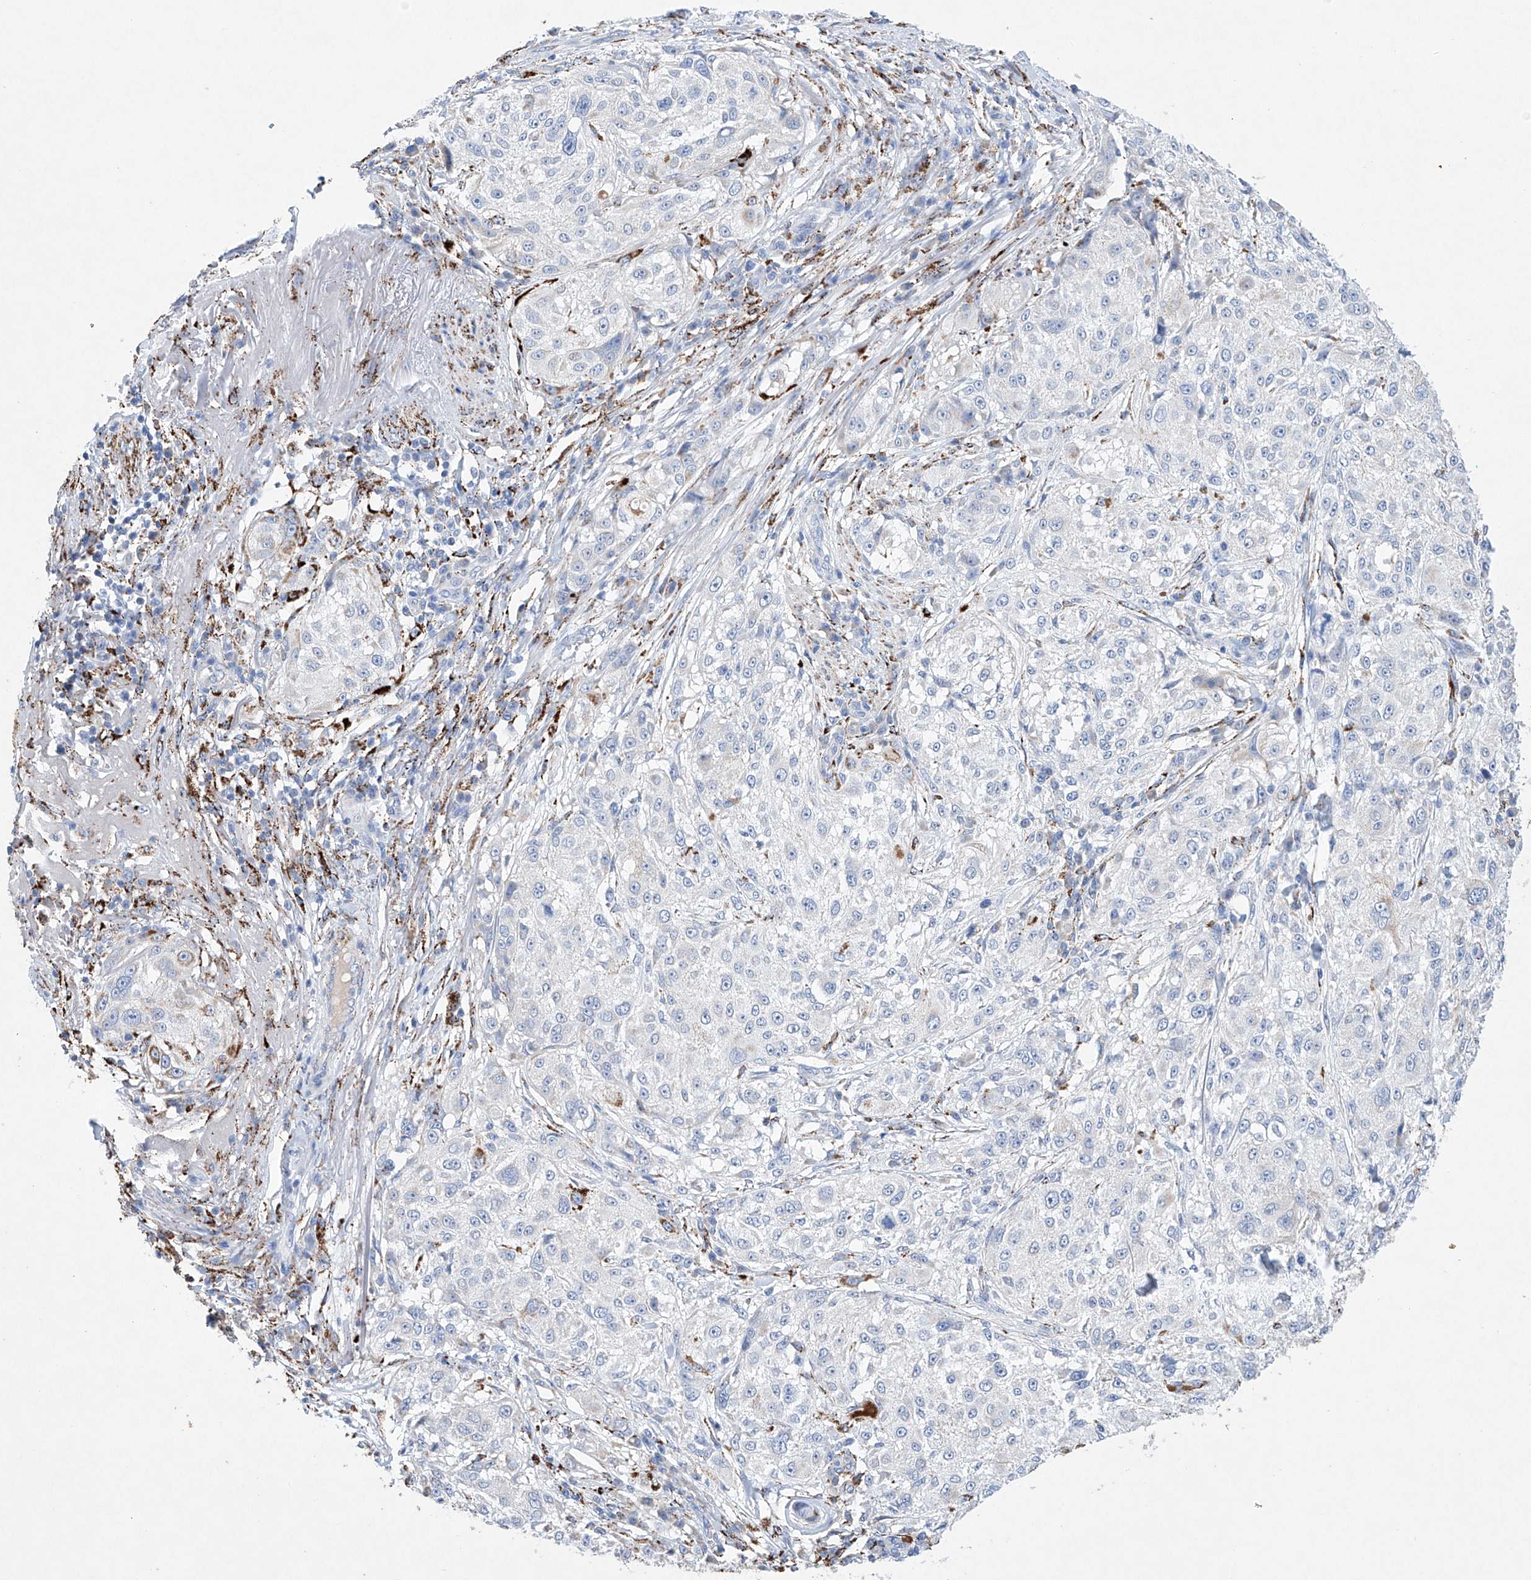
{"staining": {"intensity": "negative", "quantity": "none", "location": "none"}, "tissue": "melanoma", "cell_type": "Tumor cells", "image_type": "cancer", "snomed": [{"axis": "morphology", "description": "Necrosis, NOS"}, {"axis": "morphology", "description": "Malignant melanoma, NOS"}, {"axis": "topography", "description": "Skin"}], "caption": "This is an immunohistochemistry histopathology image of malignant melanoma. There is no positivity in tumor cells.", "gene": "NRROS", "patient": {"sex": "female", "age": 87}}